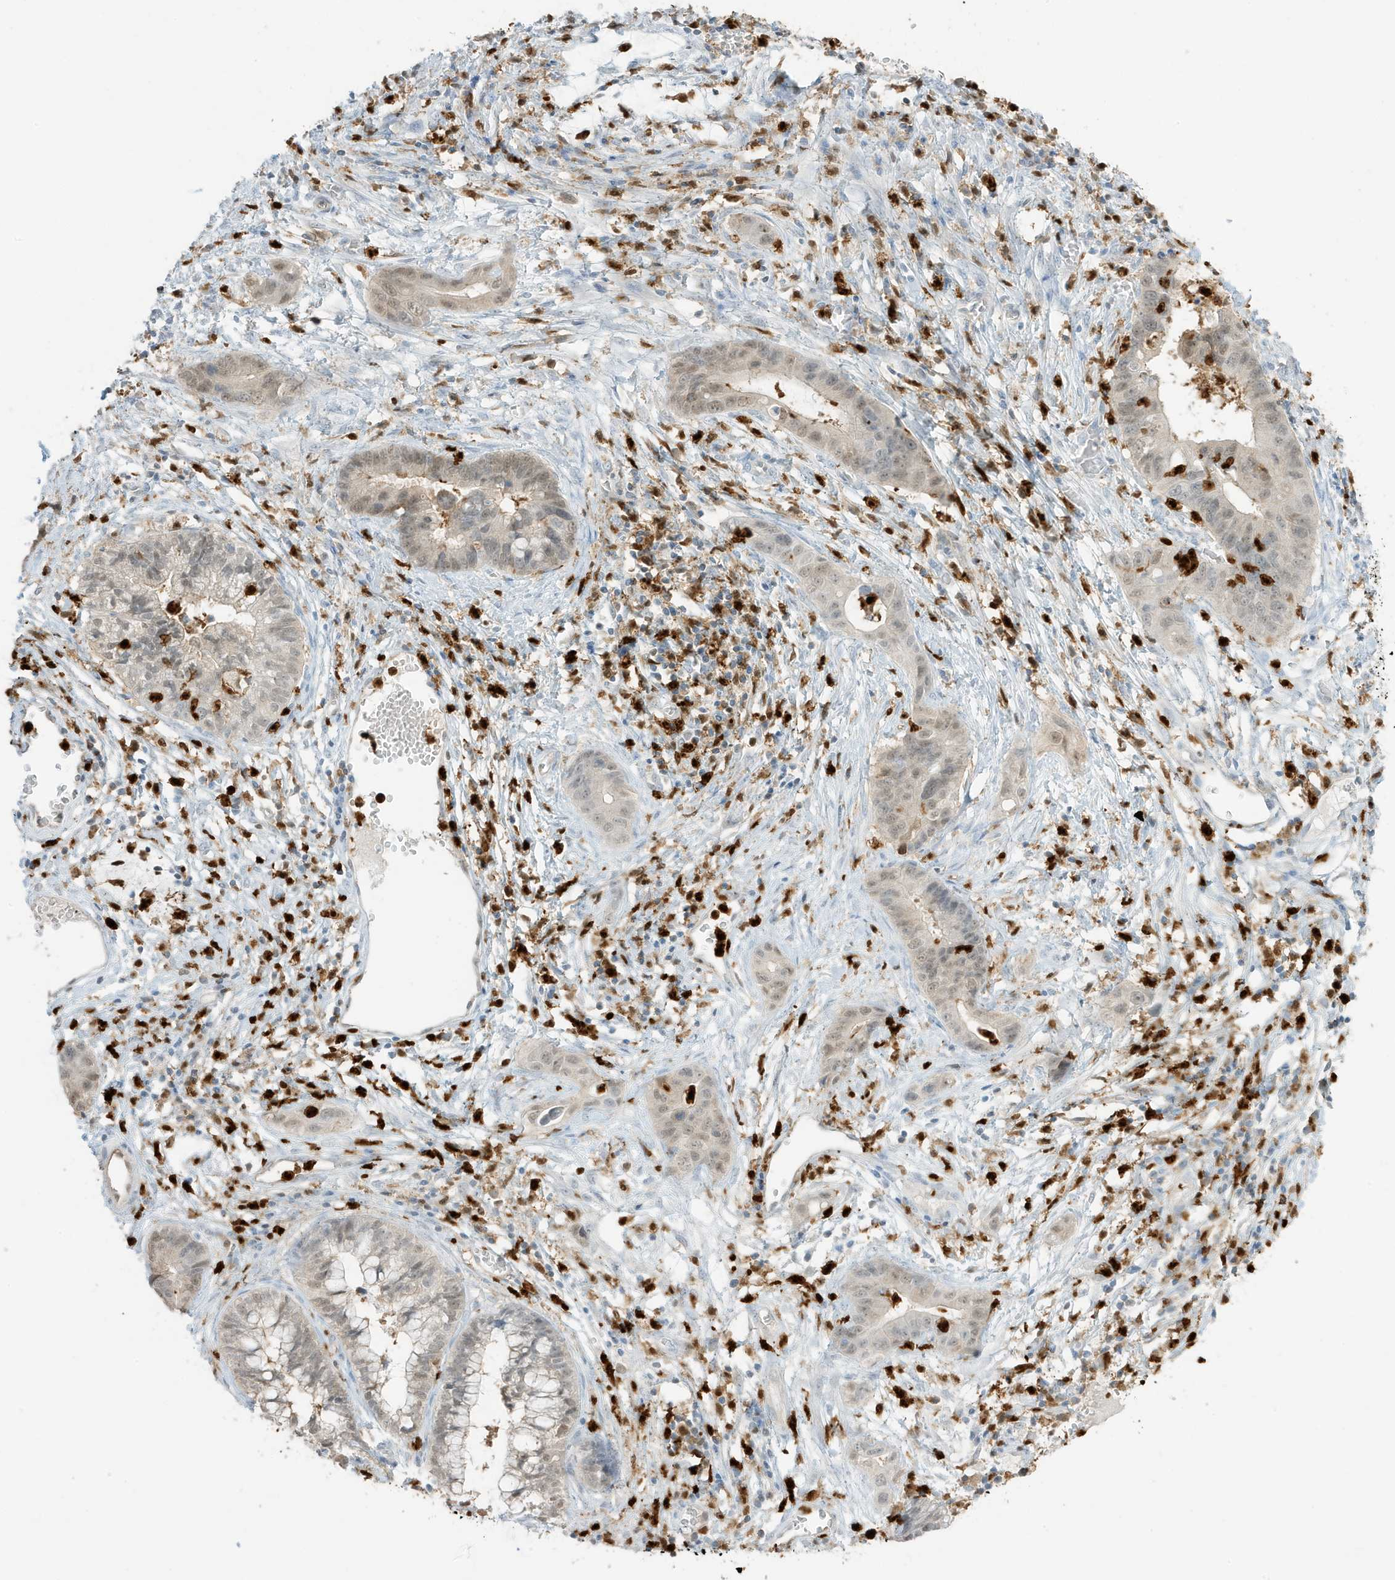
{"staining": {"intensity": "weak", "quantity": "<25%", "location": "nuclear"}, "tissue": "cervical cancer", "cell_type": "Tumor cells", "image_type": "cancer", "snomed": [{"axis": "morphology", "description": "Adenocarcinoma, NOS"}, {"axis": "topography", "description": "Cervix"}], "caption": "There is no significant positivity in tumor cells of cervical cancer (adenocarcinoma).", "gene": "GCA", "patient": {"sex": "female", "age": 44}}